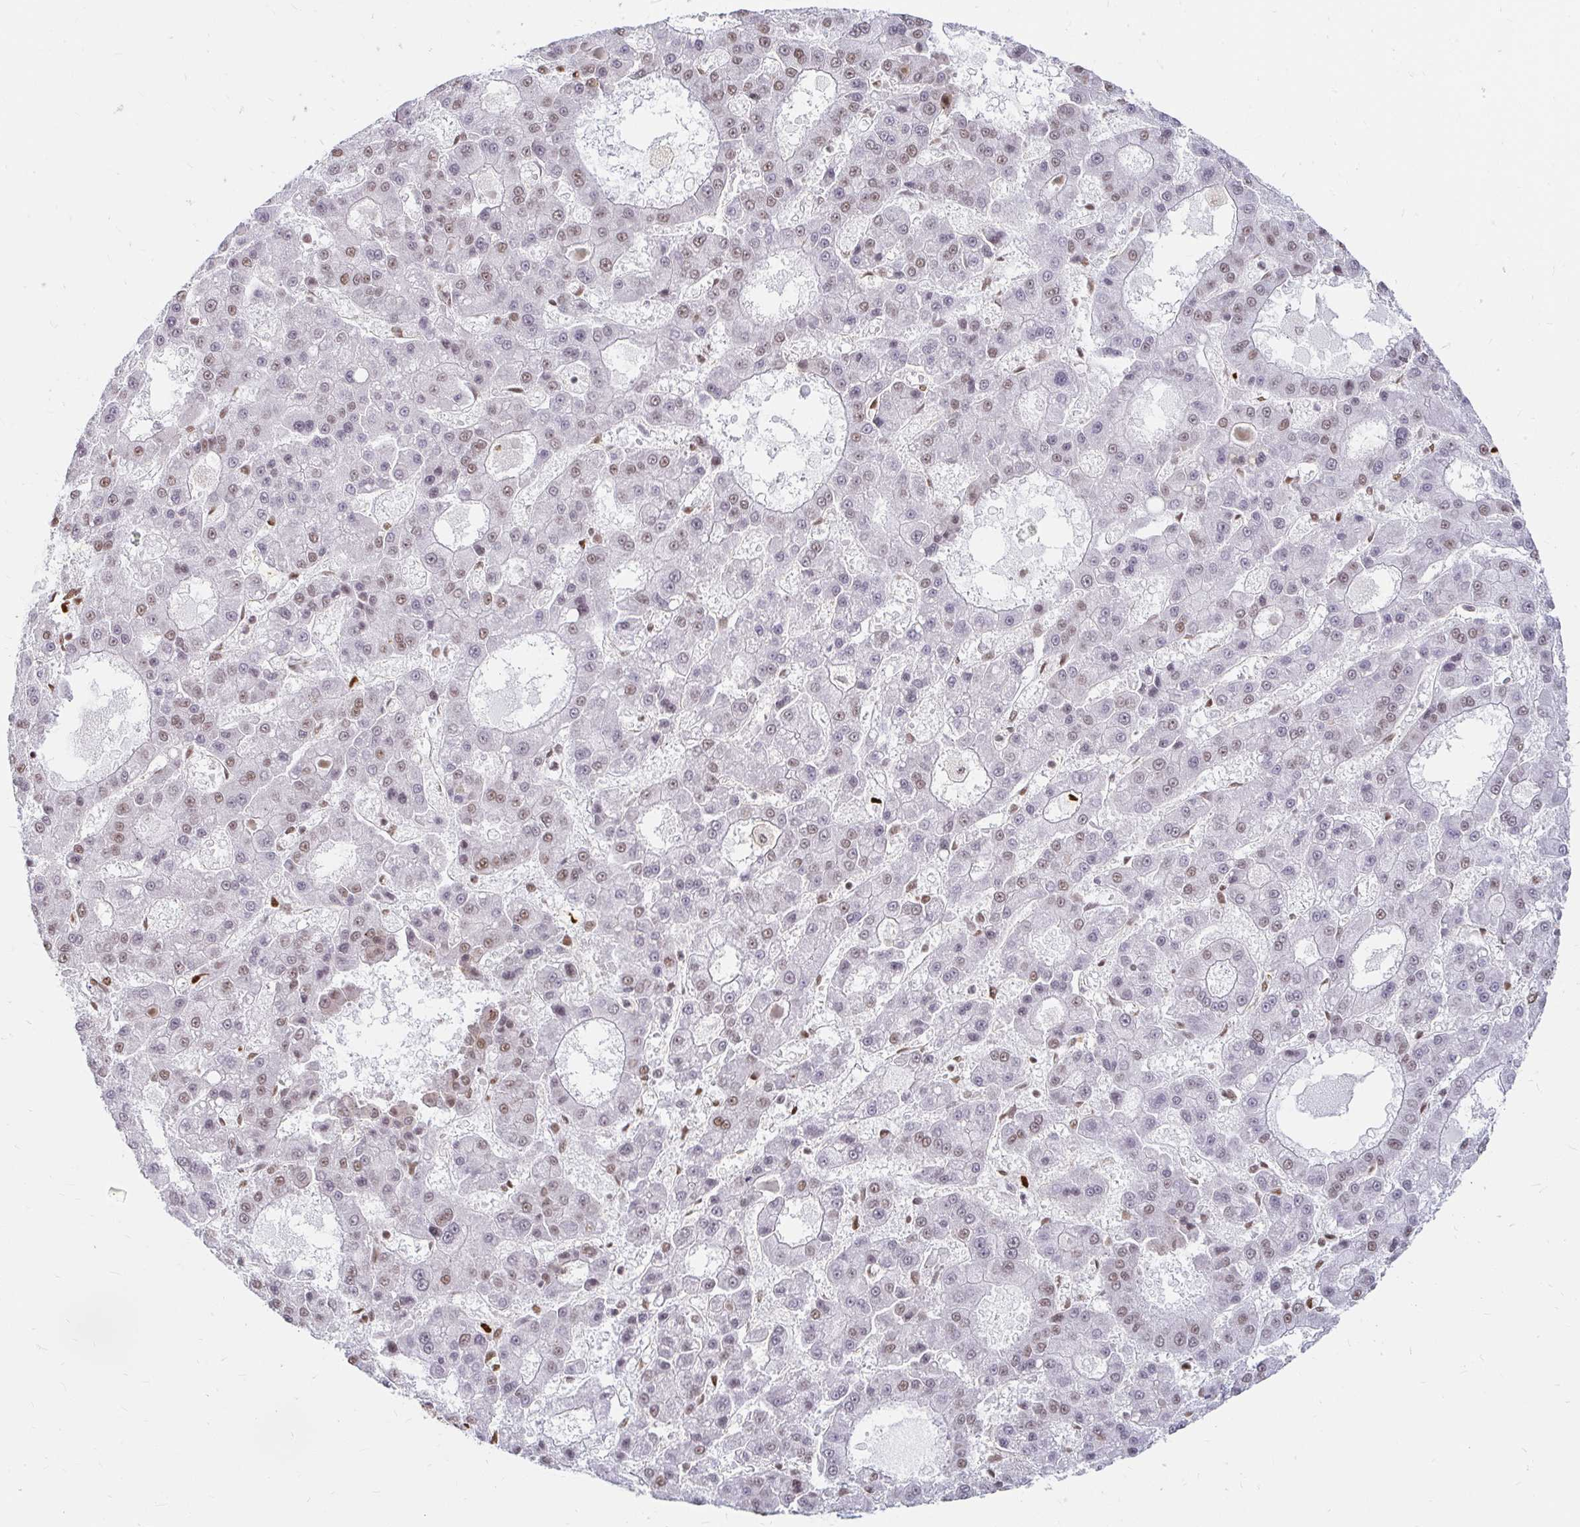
{"staining": {"intensity": "moderate", "quantity": "25%-75%", "location": "nuclear"}, "tissue": "liver cancer", "cell_type": "Tumor cells", "image_type": "cancer", "snomed": [{"axis": "morphology", "description": "Carcinoma, Hepatocellular, NOS"}, {"axis": "topography", "description": "Liver"}], "caption": "High-magnification brightfield microscopy of liver cancer stained with DAB (3,3'-diaminobenzidine) (brown) and counterstained with hematoxylin (blue). tumor cells exhibit moderate nuclear positivity is identified in approximately25%-75% of cells.", "gene": "HNRNPU", "patient": {"sex": "male", "age": 70}}